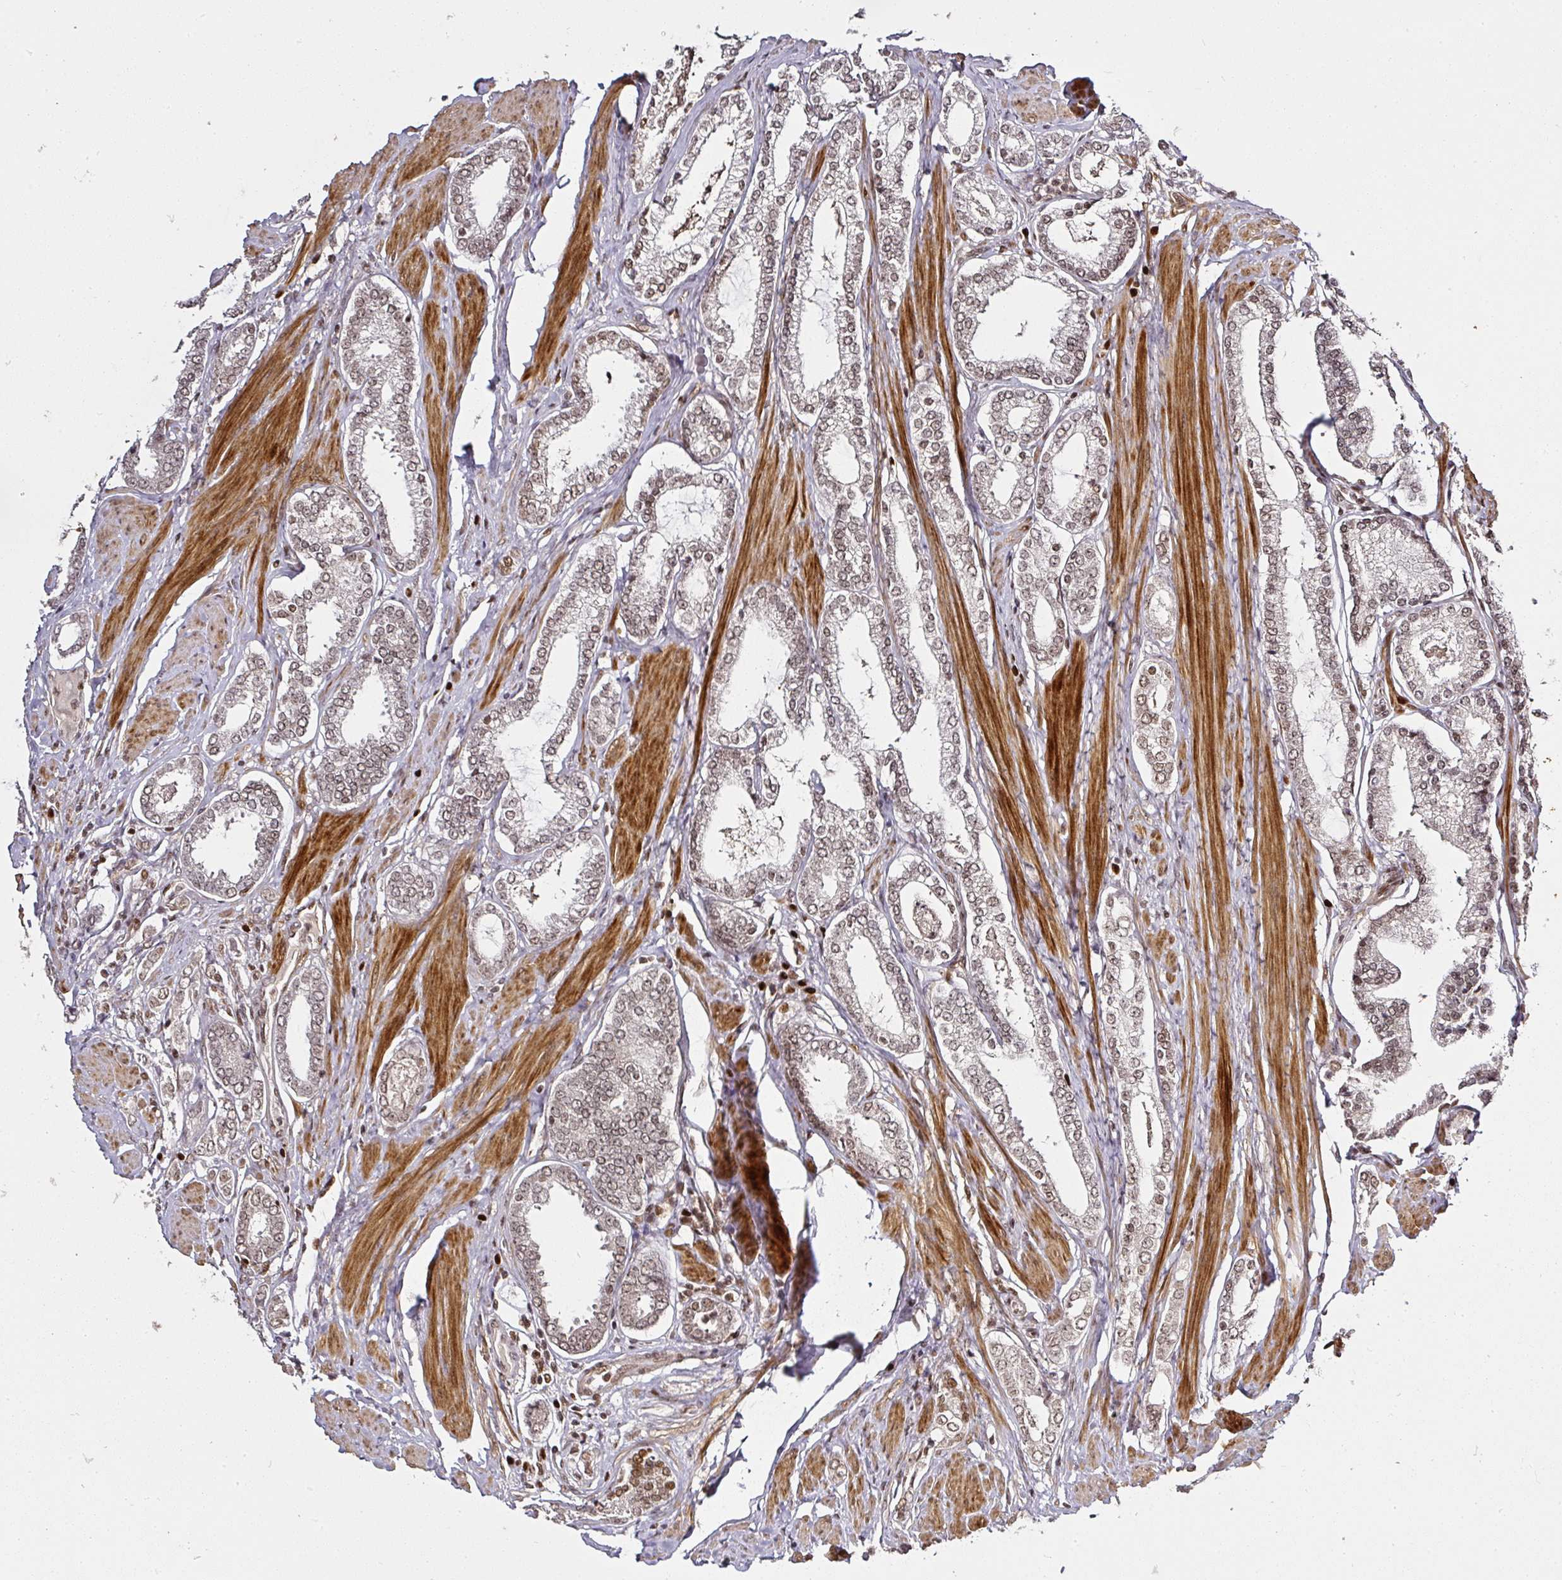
{"staining": {"intensity": "weak", "quantity": ">75%", "location": "nuclear"}, "tissue": "prostate cancer", "cell_type": "Tumor cells", "image_type": "cancer", "snomed": [{"axis": "morphology", "description": "Adenocarcinoma, High grade"}, {"axis": "topography", "description": "Prostate"}], "caption": "Human prostate cancer stained with a protein marker displays weak staining in tumor cells.", "gene": "GPRIN2", "patient": {"sex": "male", "age": 71}}